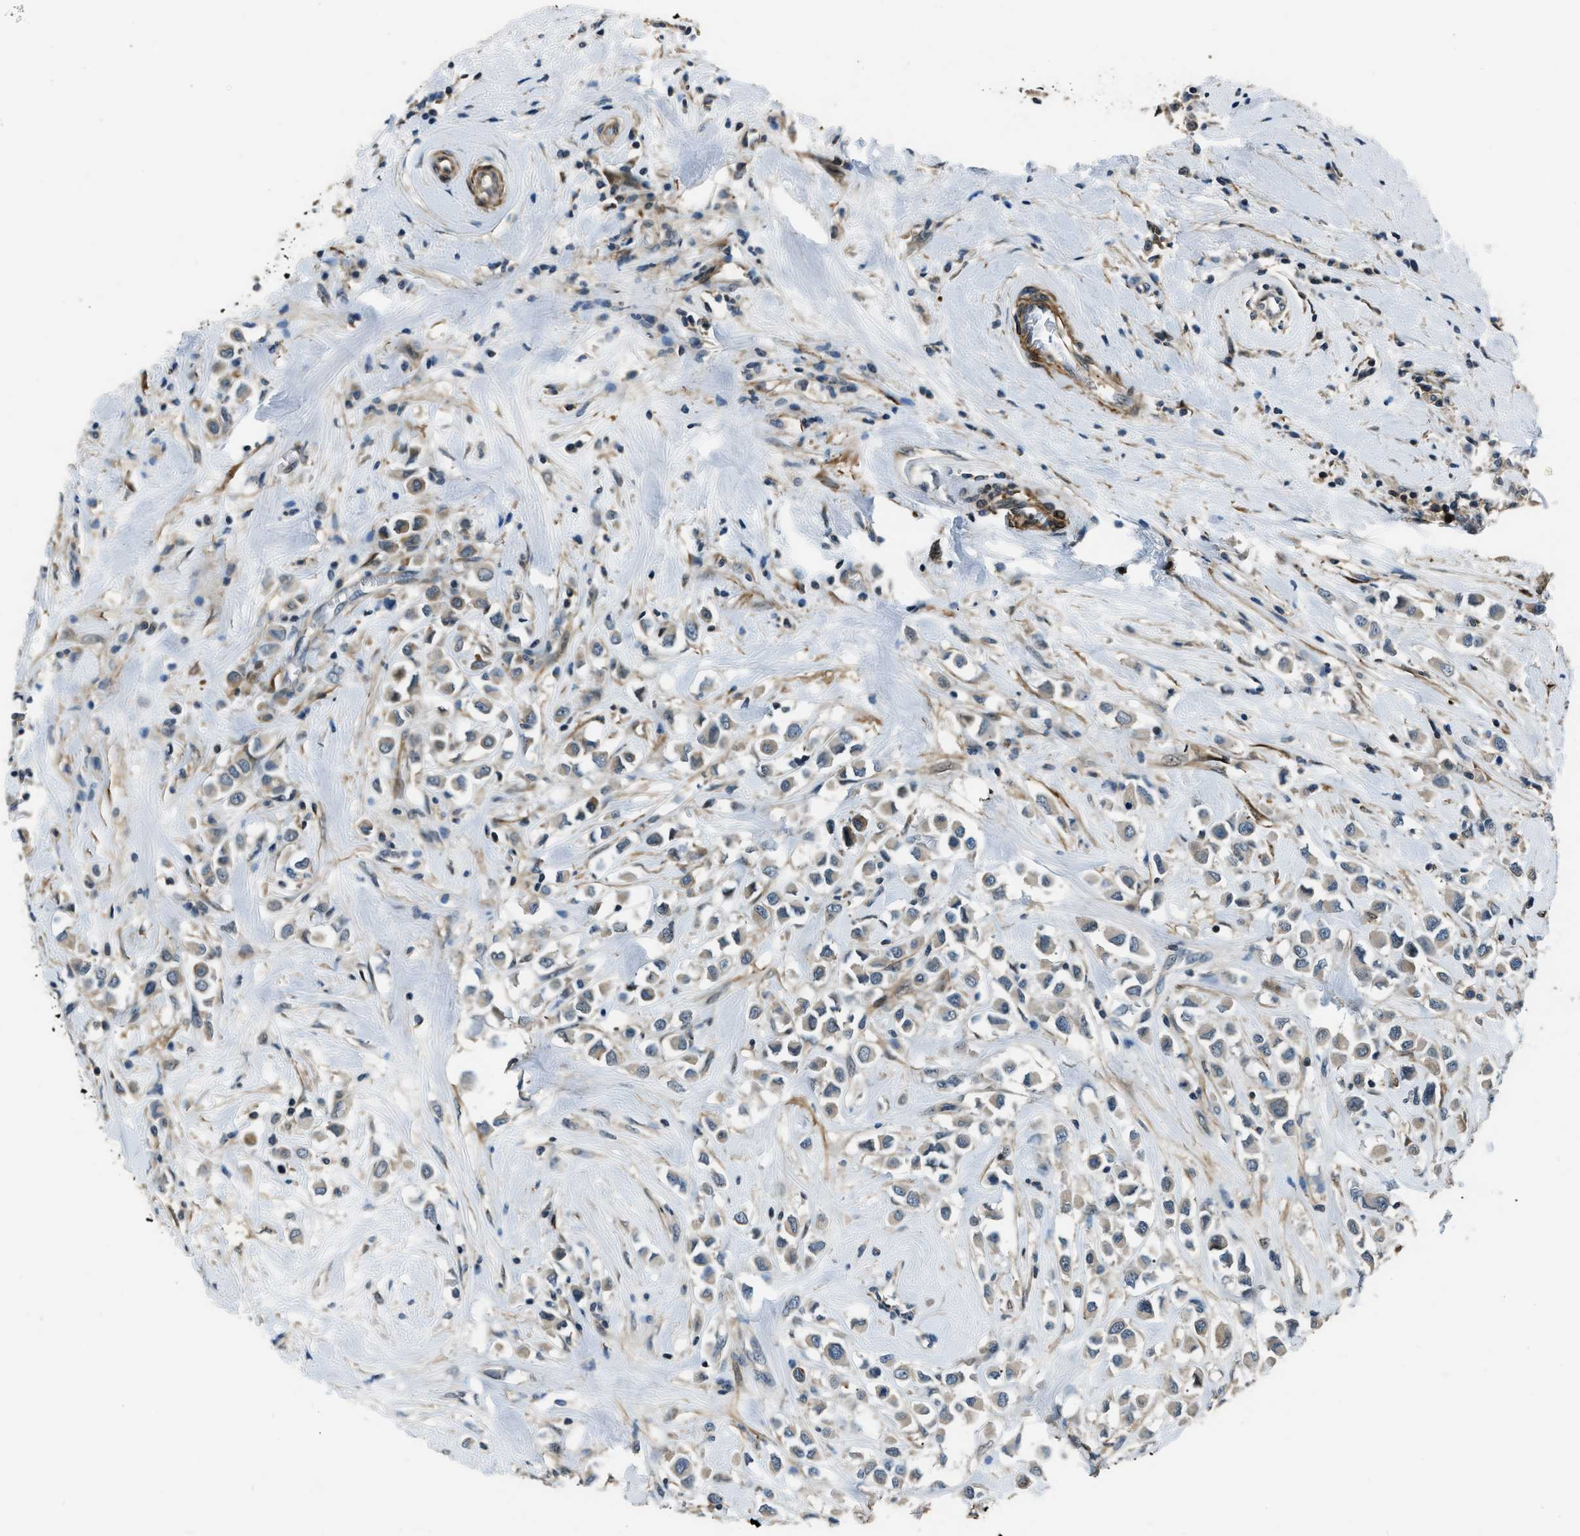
{"staining": {"intensity": "weak", "quantity": ">75%", "location": "cytoplasmic/membranous"}, "tissue": "breast cancer", "cell_type": "Tumor cells", "image_type": "cancer", "snomed": [{"axis": "morphology", "description": "Duct carcinoma"}, {"axis": "topography", "description": "Breast"}], "caption": "Immunohistochemical staining of human breast cancer displays weak cytoplasmic/membranous protein staining in approximately >75% of tumor cells.", "gene": "NUDCD3", "patient": {"sex": "female", "age": 61}}